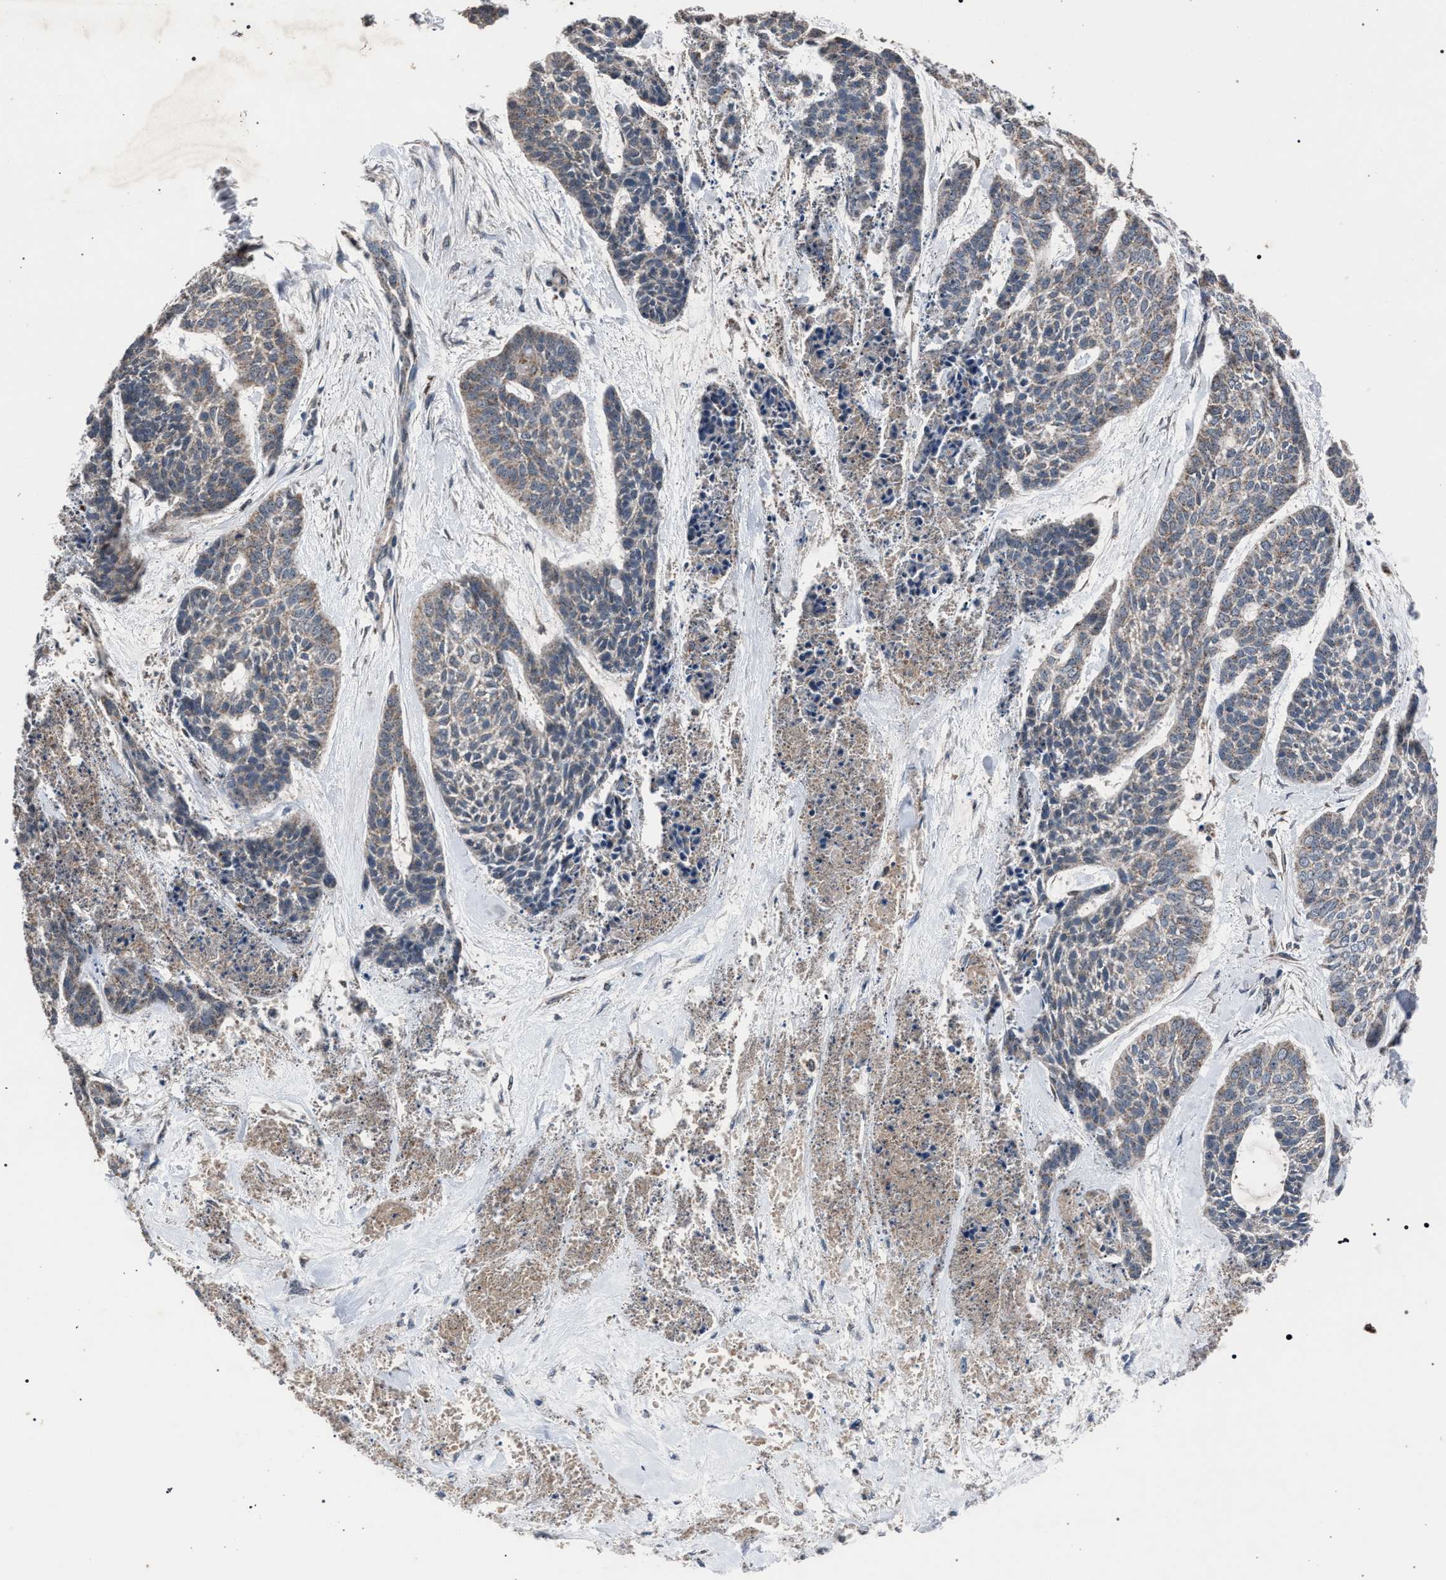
{"staining": {"intensity": "weak", "quantity": "<25%", "location": "cytoplasmic/membranous"}, "tissue": "skin cancer", "cell_type": "Tumor cells", "image_type": "cancer", "snomed": [{"axis": "morphology", "description": "Basal cell carcinoma"}, {"axis": "topography", "description": "Skin"}], "caption": "Immunohistochemical staining of skin cancer shows no significant staining in tumor cells.", "gene": "HSD17B4", "patient": {"sex": "female", "age": 64}}